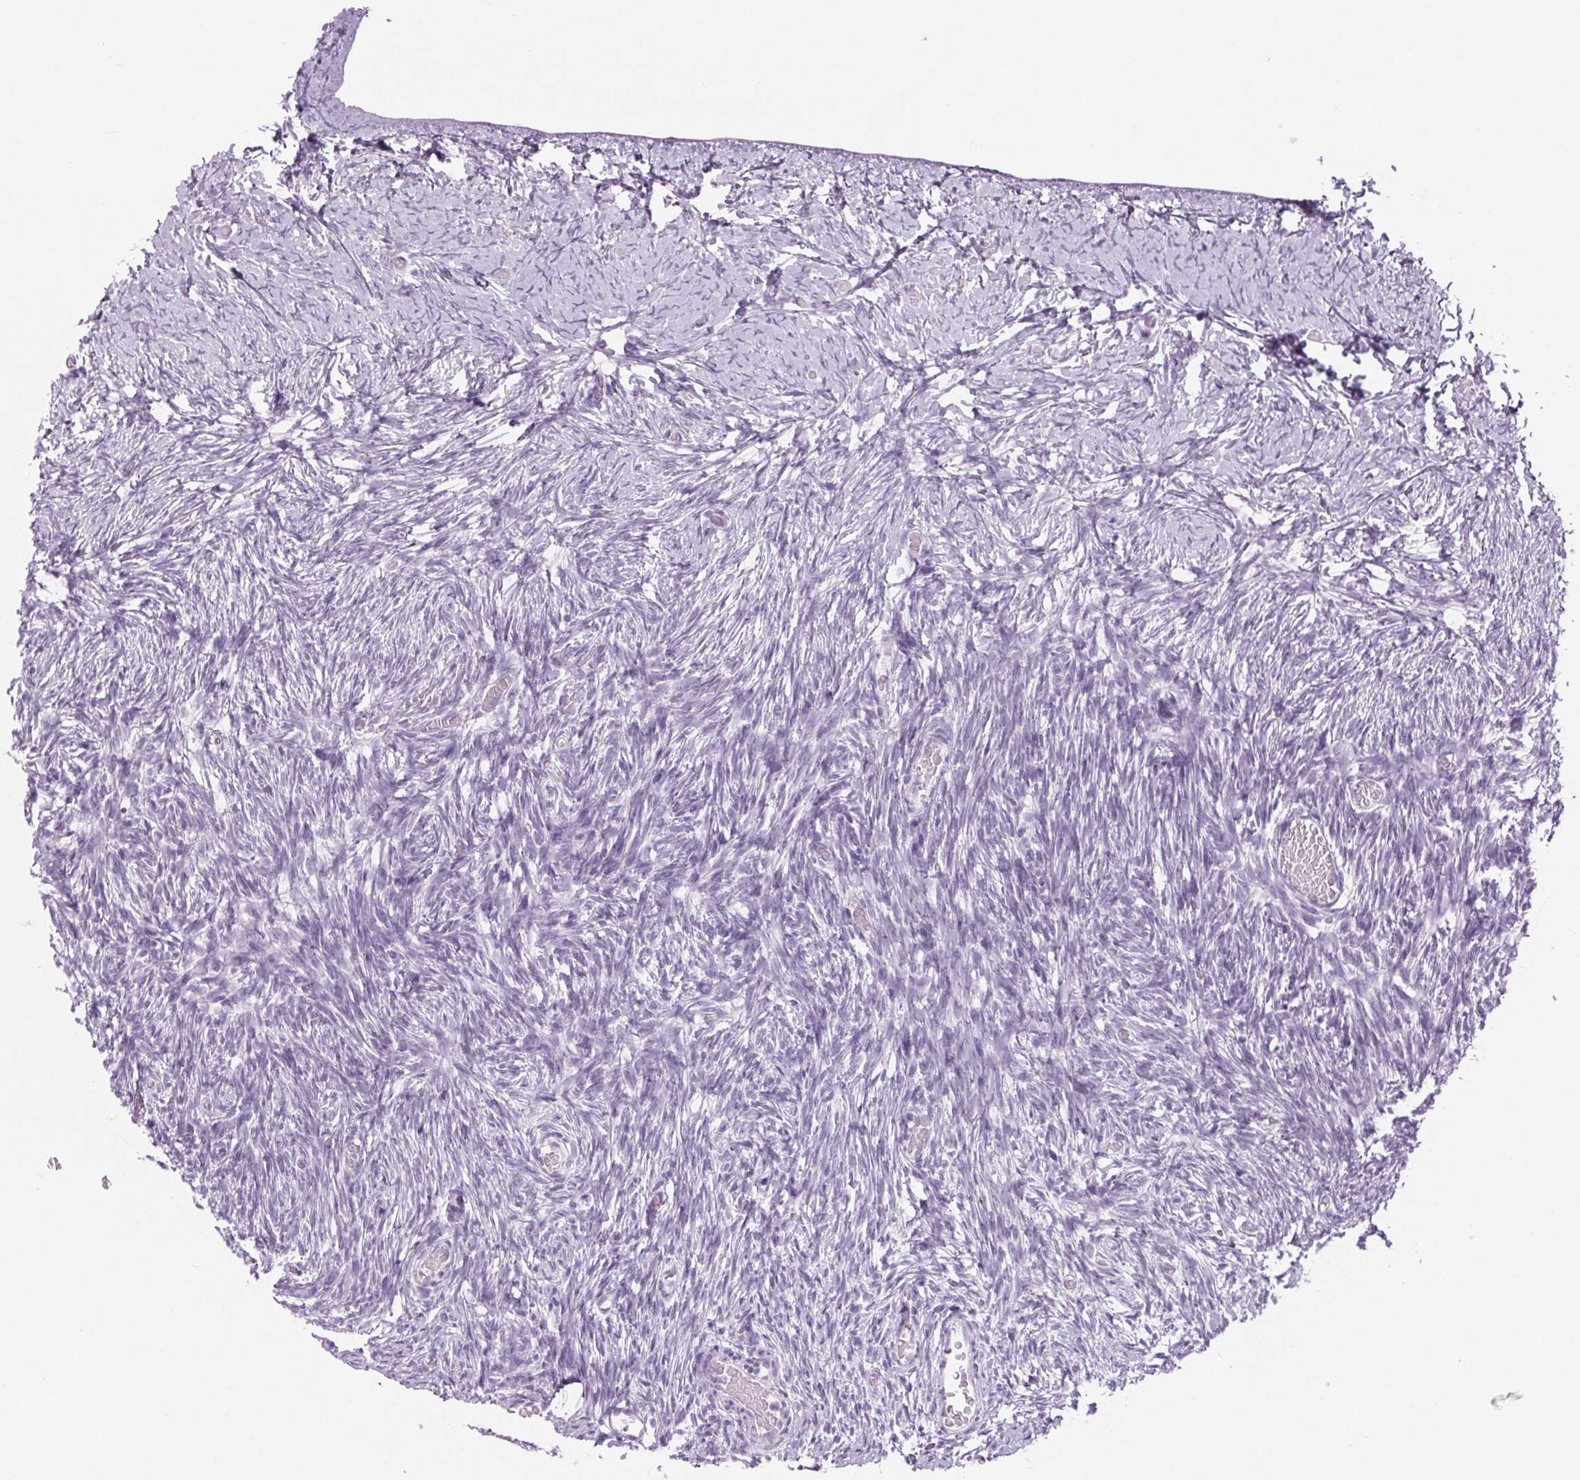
{"staining": {"intensity": "negative", "quantity": "none", "location": "none"}, "tissue": "ovary", "cell_type": "Follicle cells", "image_type": "normal", "snomed": [{"axis": "morphology", "description": "Normal tissue, NOS"}, {"axis": "topography", "description": "Ovary"}], "caption": "There is no significant expression in follicle cells of ovary. (IHC, brightfield microscopy, high magnification).", "gene": "LRP2", "patient": {"sex": "female", "age": 39}}